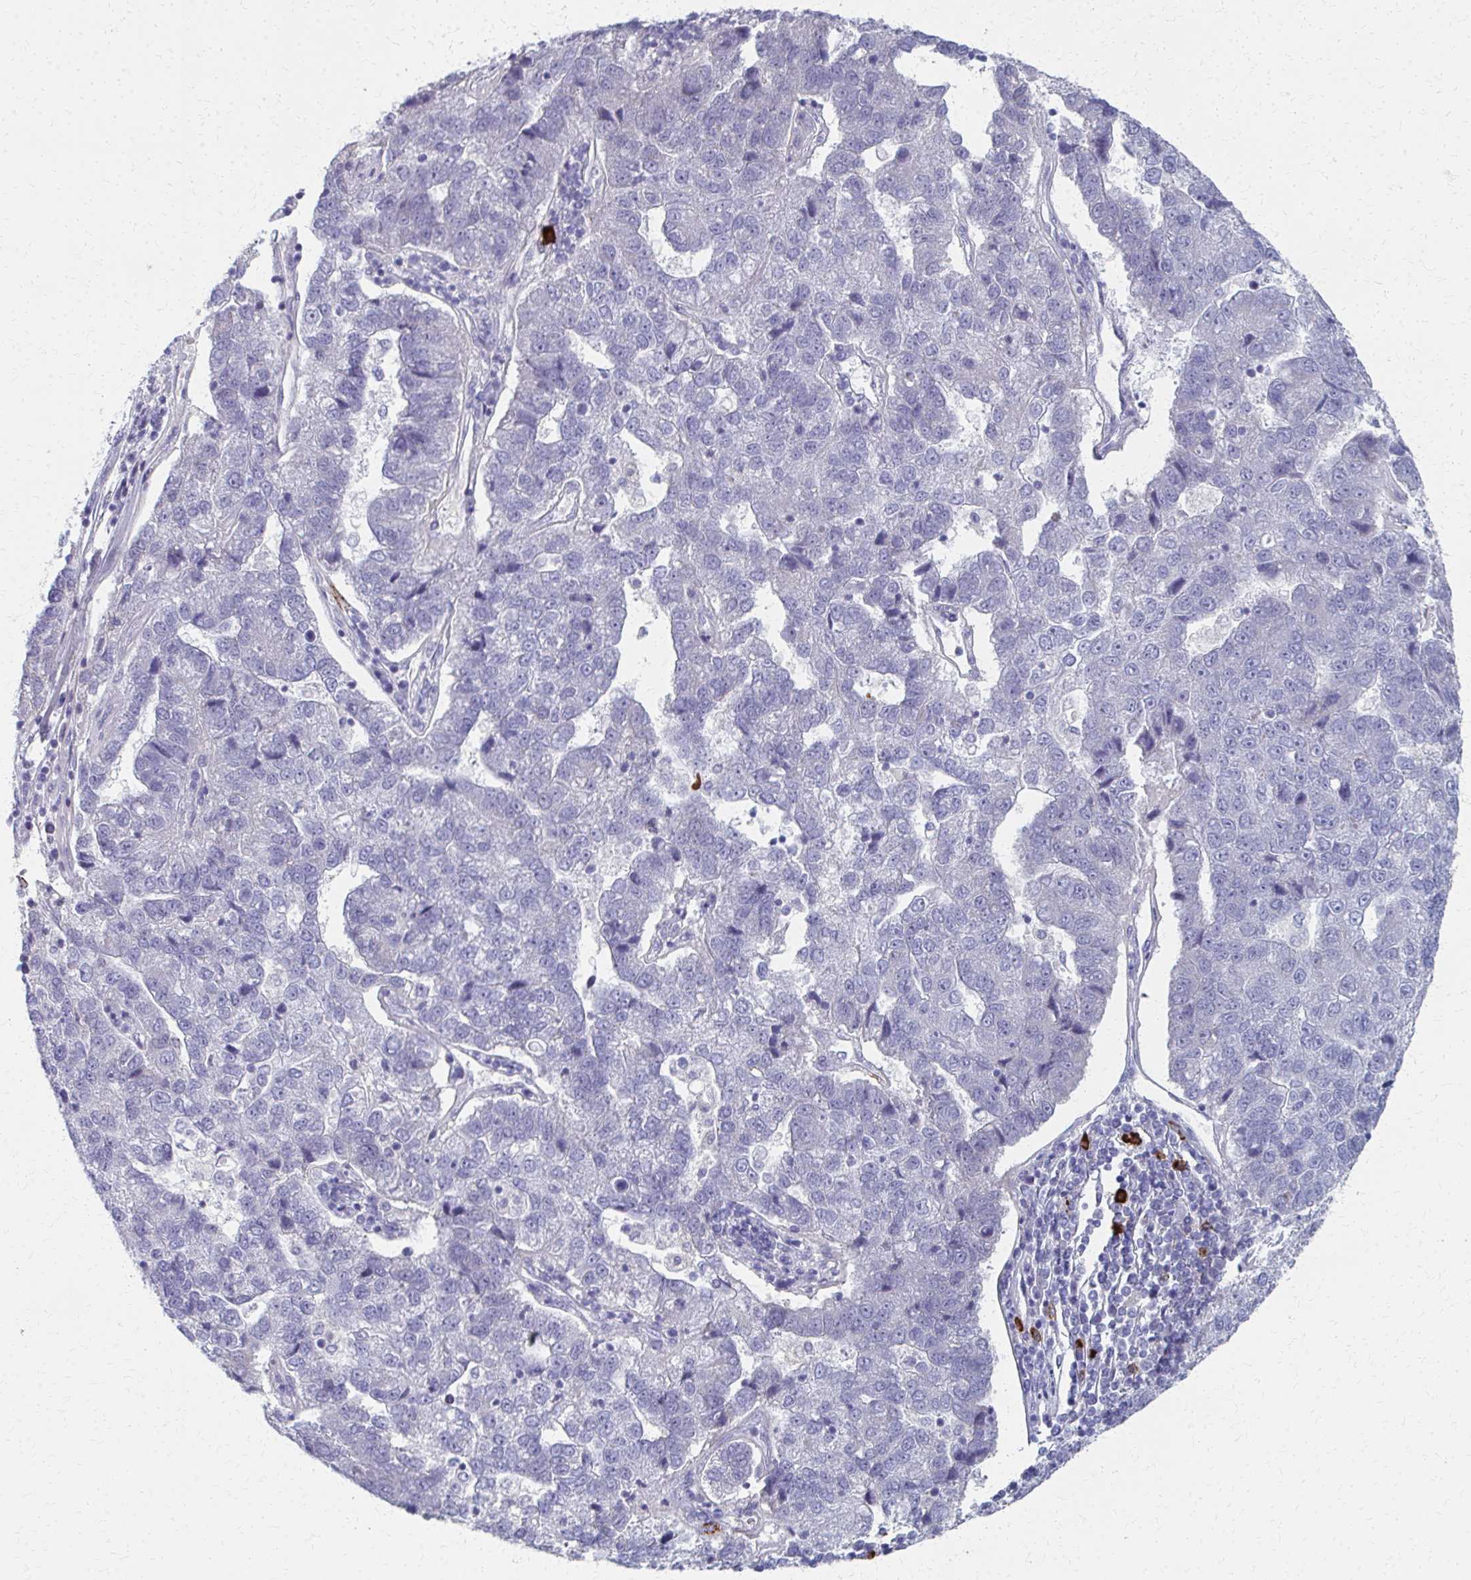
{"staining": {"intensity": "negative", "quantity": "none", "location": "none"}, "tissue": "pancreatic cancer", "cell_type": "Tumor cells", "image_type": "cancer", "snomed": [{"axis": "morphology", "description": "Adenocarcinoma, NOS"}, {"axis": "topography", "description": "Pancreas"}], "caption": "An immunohistochemistry (IHC) micrograph of pancreatic cancer (adenocarcinoma) is shown. There is no staining in tumor cells of pancreatic cancer (adenocarcinoma).", "gene": "MS4A2", "patient": {"sex": "female", "age": 61}}